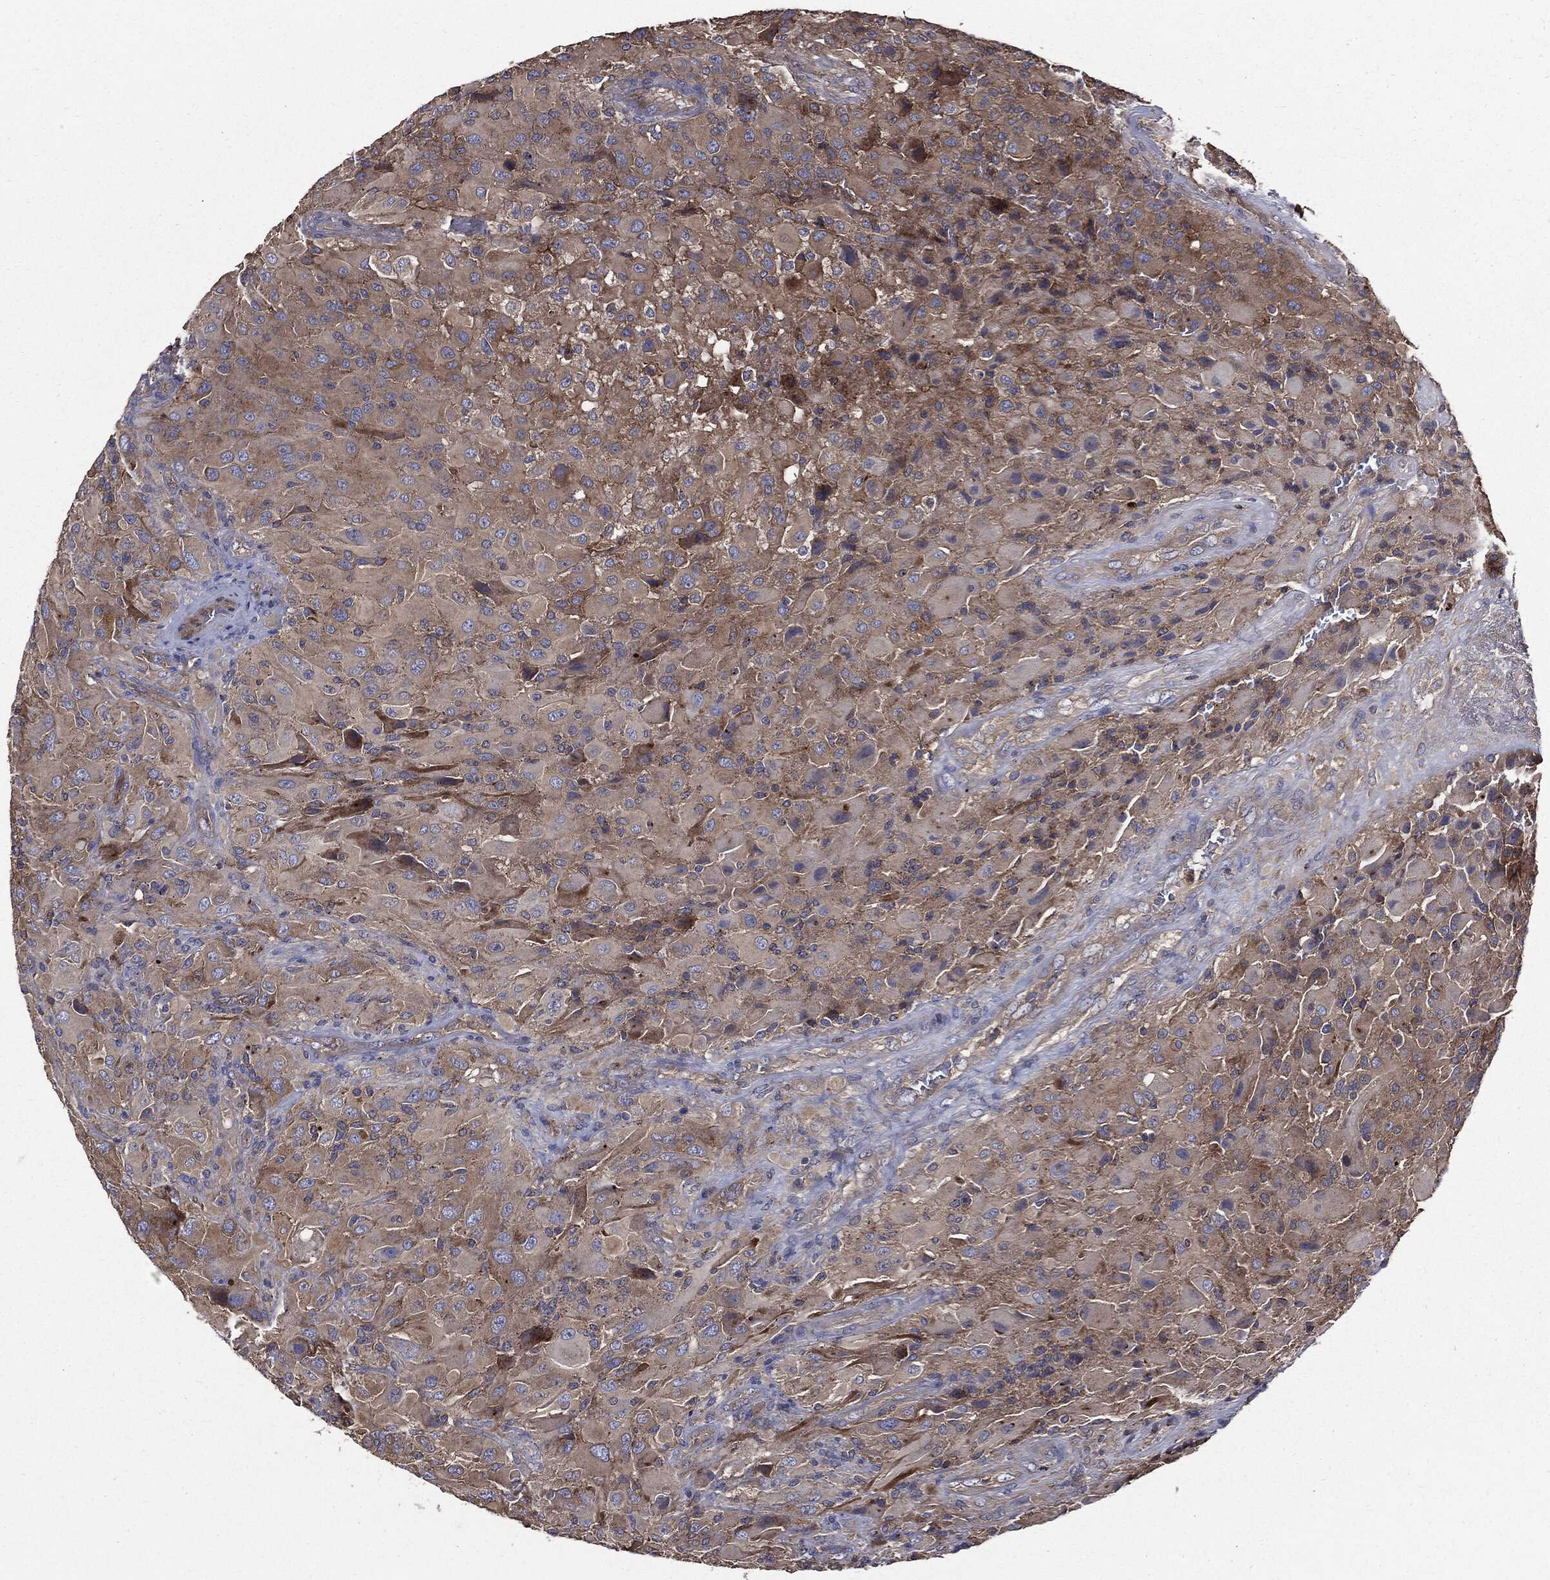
{"staining": {"intensity": "negative", "quantity": "none", "location": "none"}, "tissue": "glioma", "cell_type": "Tumor cells", "image_type": "cancer", "snomed": [{"axis": "morphology", "description": "Glioma, malignant, High grade"}, {"axis": "topography", "description": "Cerebral cortex"}], "caption": "IHC image of neoplastic tissue: human malignant high-grade glioma stained with DAB (3,3'-diaminobenzidine) displays no significant protein staining in tumor cells.", "gene": "PDCD6IP", "patient": {"sex": "male", "age": 35}}